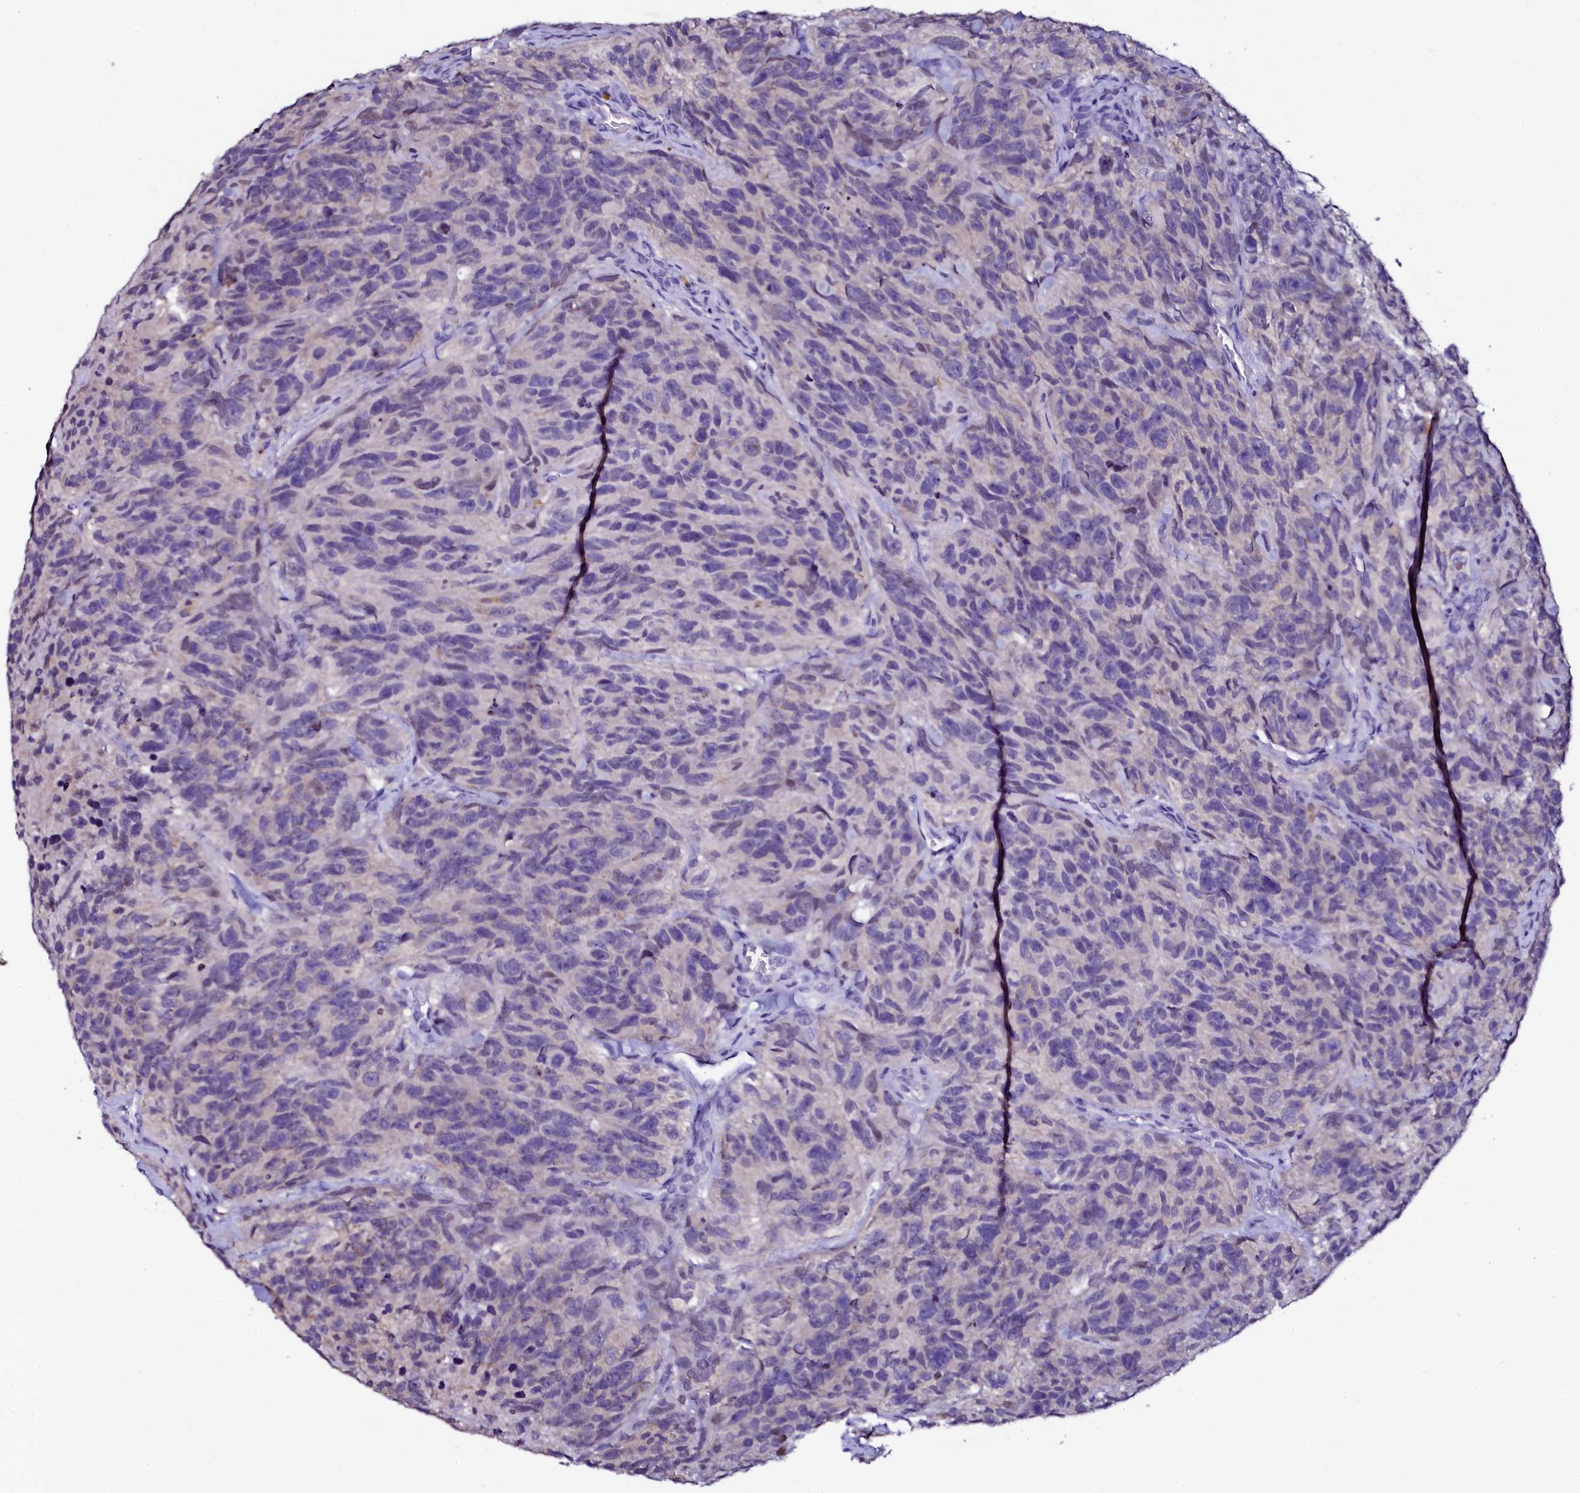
{"staining": {"intensity": "negative", "quantity": "none", "location": "none"}, "tissue": "glioma", "cell_type": "Tumor cells", "image_type": "cancer", "snomed": [{"axis": "morphology", "description": "Glioma, malignant, High grade"}, {"axis": "topography", "description": "Brain"}], "caption": "This is a histopathology image of immunohistochemistry (IHC) staining of malignant glioma (high-grade), which shows no staining in tumor cells.", "gene": "SORD", "patient": {"sex": "male", "age": 69}}